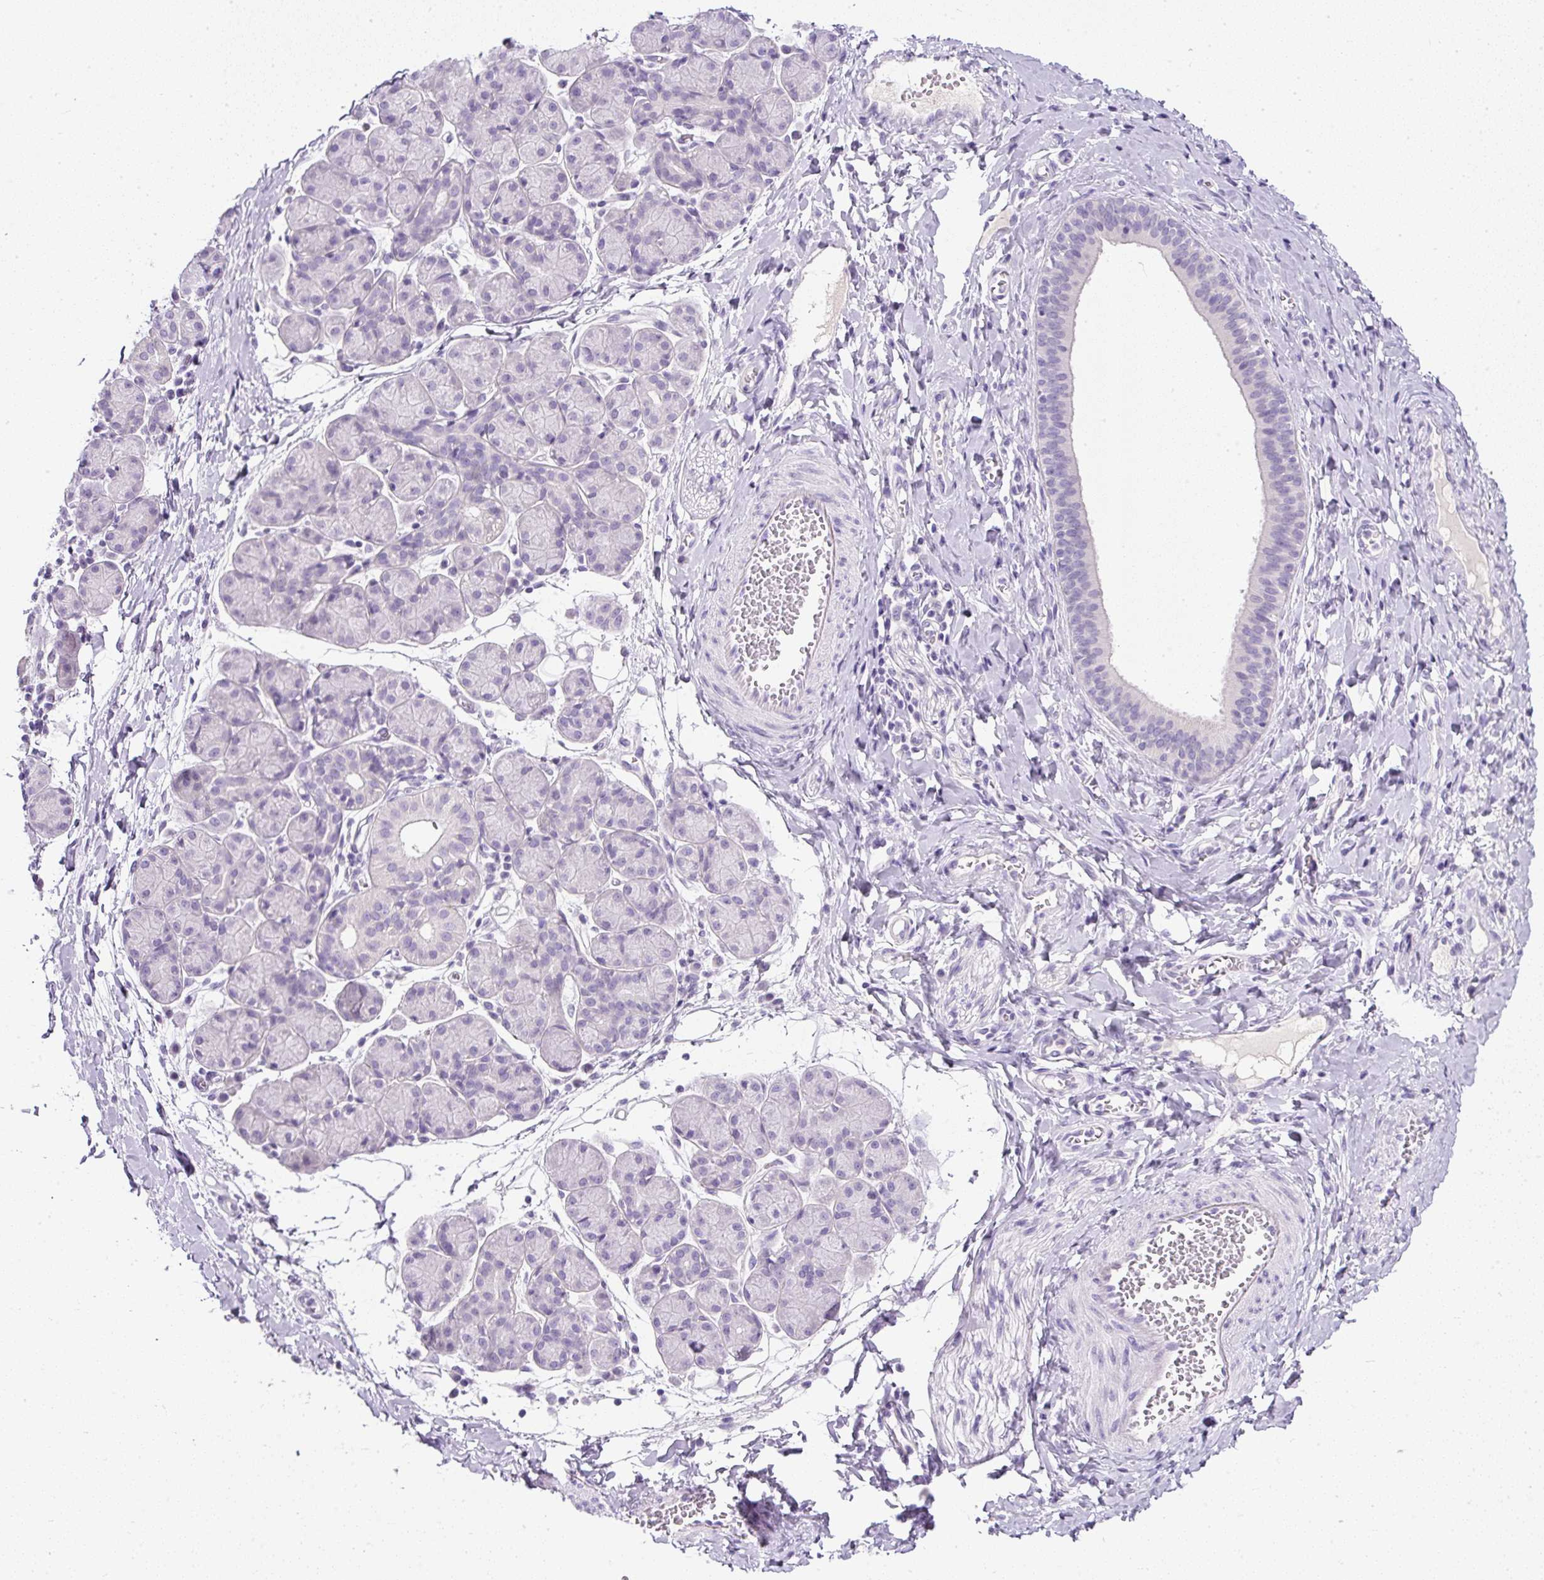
{"staining": {"intensity": "negative", "quantity": "none", "location": "none"}, "tissue": "salivary gland", "cell_type": "Glandular cells", "image_type": "normal", "snomed": [{"axis": "morphology", "description": "Normal tissue, NOS"}, {"axis": "morphology", "description": "Inflammation, NOS"}, {"axis": "topography", "description": "Lymph node"}, {"axis": "topography", "description": "Salivary gland"}], "caption": "There is no significant positivity in glandular cells of salivary gland. (DAB immunohistochemistry, high magnification).", "gene": "COL9A2", "patient": {"sex": "male", "age": 3}}